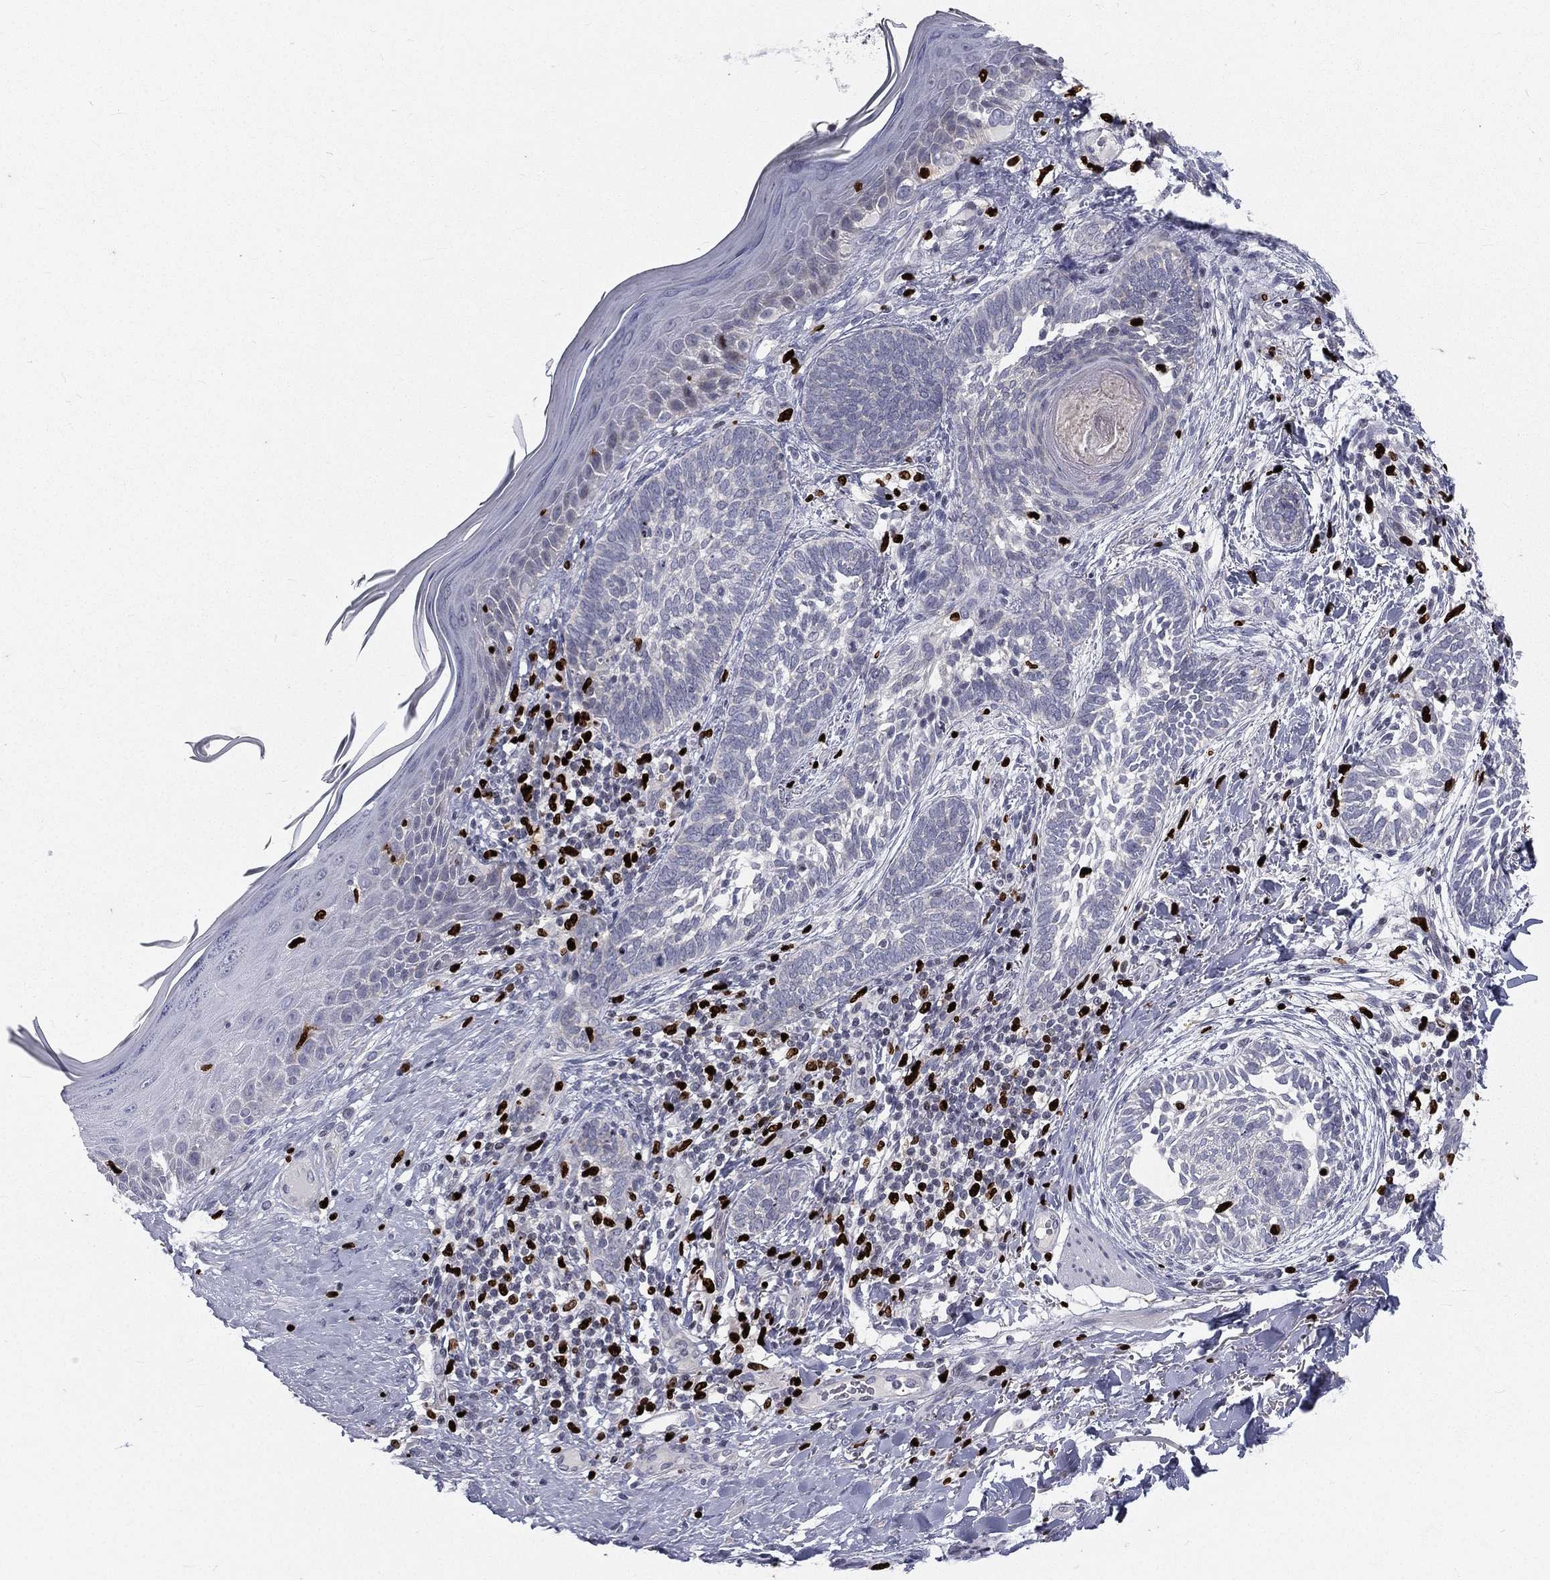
{"staining": {"intensity": "negative", "quantity": "none", "location": "none"}, "tissue": "skin cancer", "cell_type": "Tumor cells", "image_type": "cancer", "snomed": [{"axis": "morphology", "description": "Normal tissue, NOS"}, {"axis": "morphology", "description": "Basal cell carcinoma"}, {"axis": "topography", "description": "Skin"}], "caption": "IHC of skin basal cell carcinoma demonstrates no positivity in tumor cells.", "gene": "MNDA", "patient": {"sex": "male", "age": 46}}